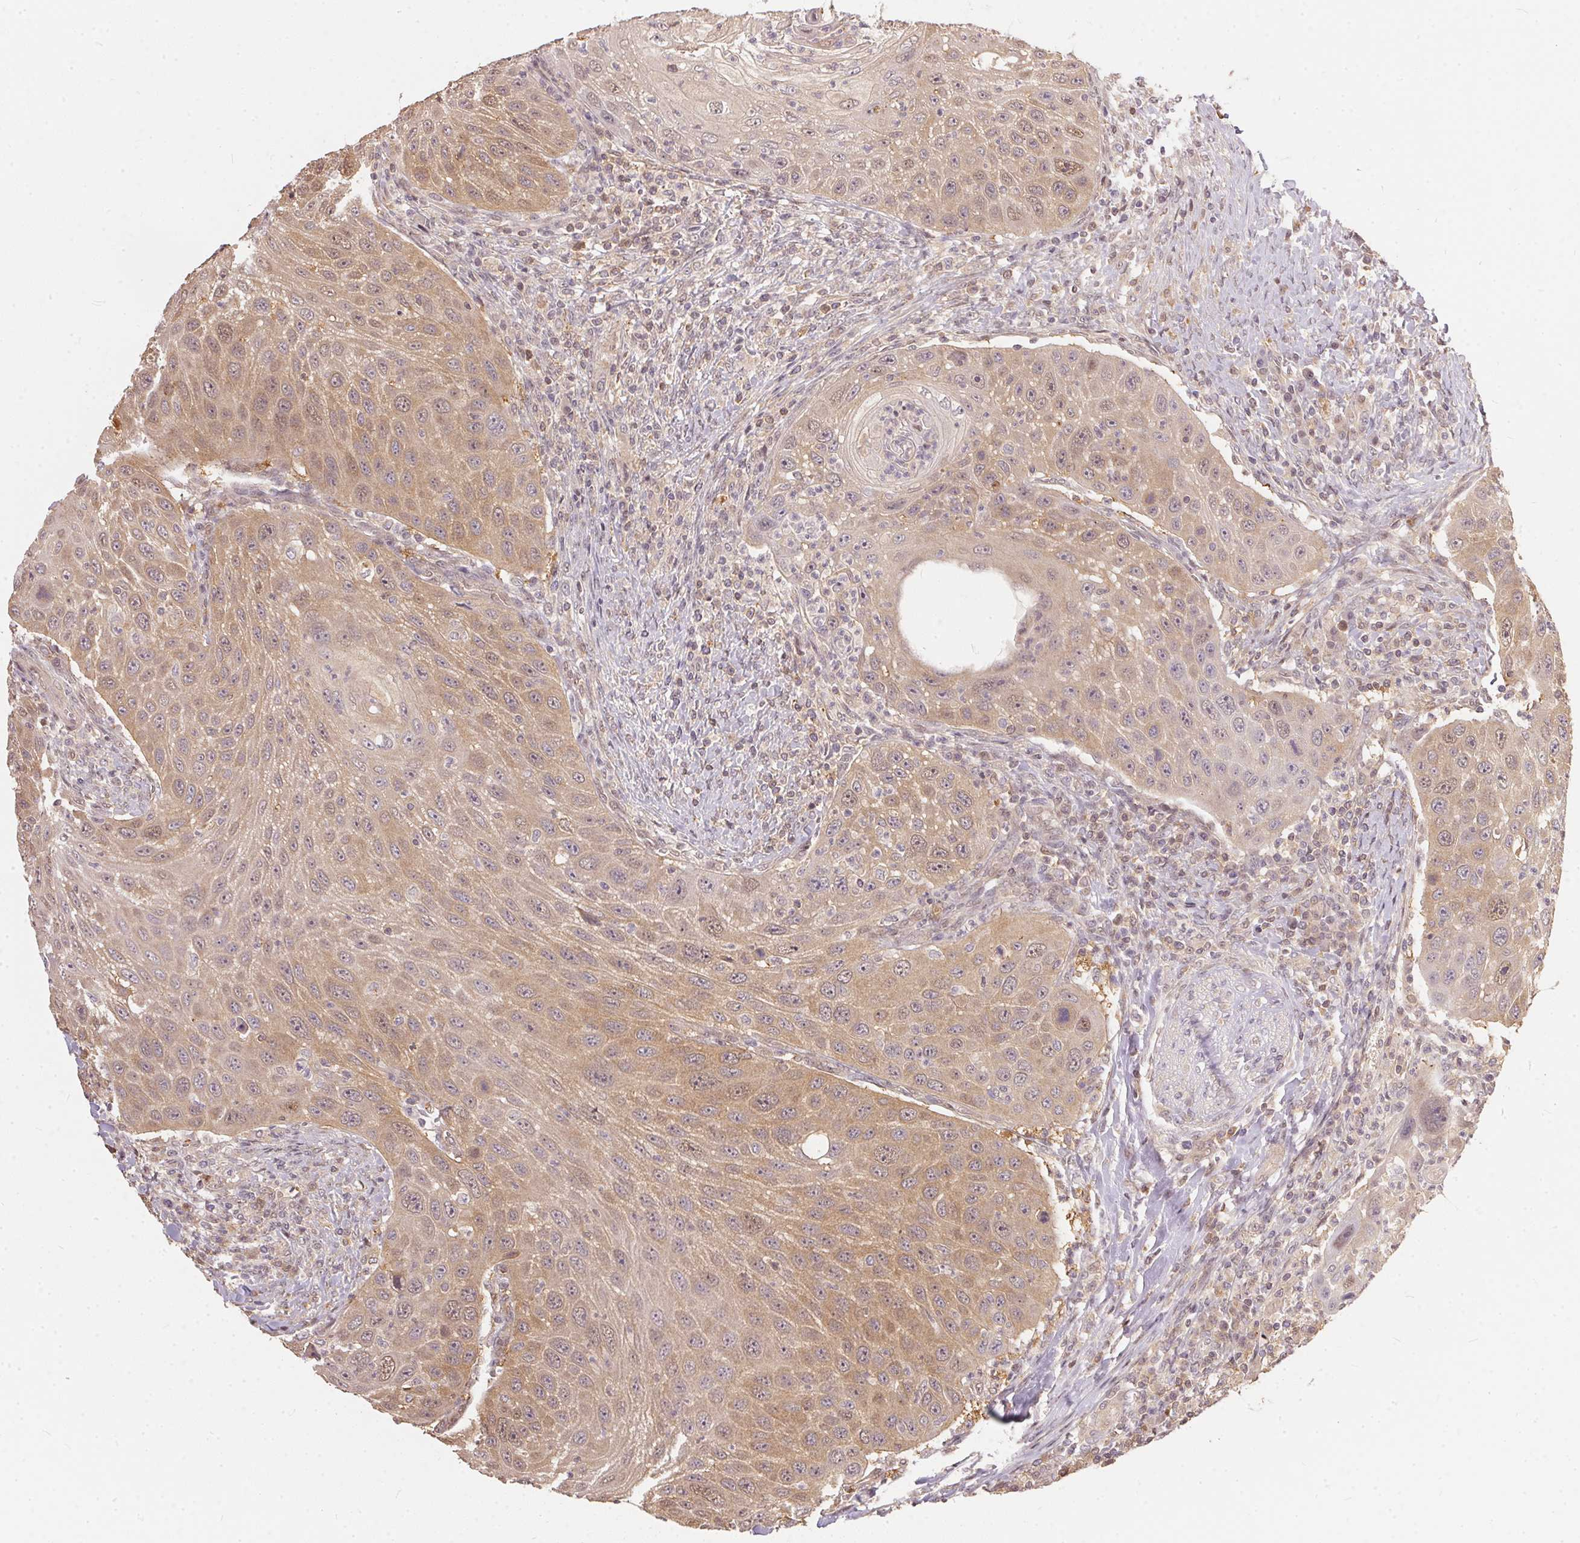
{"staining": {"intensity": "moderate", "quantity": ">75%", "location": "cytoplasmic/membranous,nuclear"}, "tissue": "head and neck cancer", "cell_type": "Tumor cells", "image_type": "cancer", "snomed": [{"axis": "morphology", "description": "Squamous cell carcinoma, NOS"}, {"axis": "topography", "description": "Head-Neck"}], "caption": "A micrograph showing moderate cytoplasmic/membranous and nuclear expression in approximately >75% of tumor cells in squamous cell carcinoma (head and neck), as visualized by brown immunohistochemical staining.", "gene": "BLMH", "patient": {"sex": "male", "age": 69}}